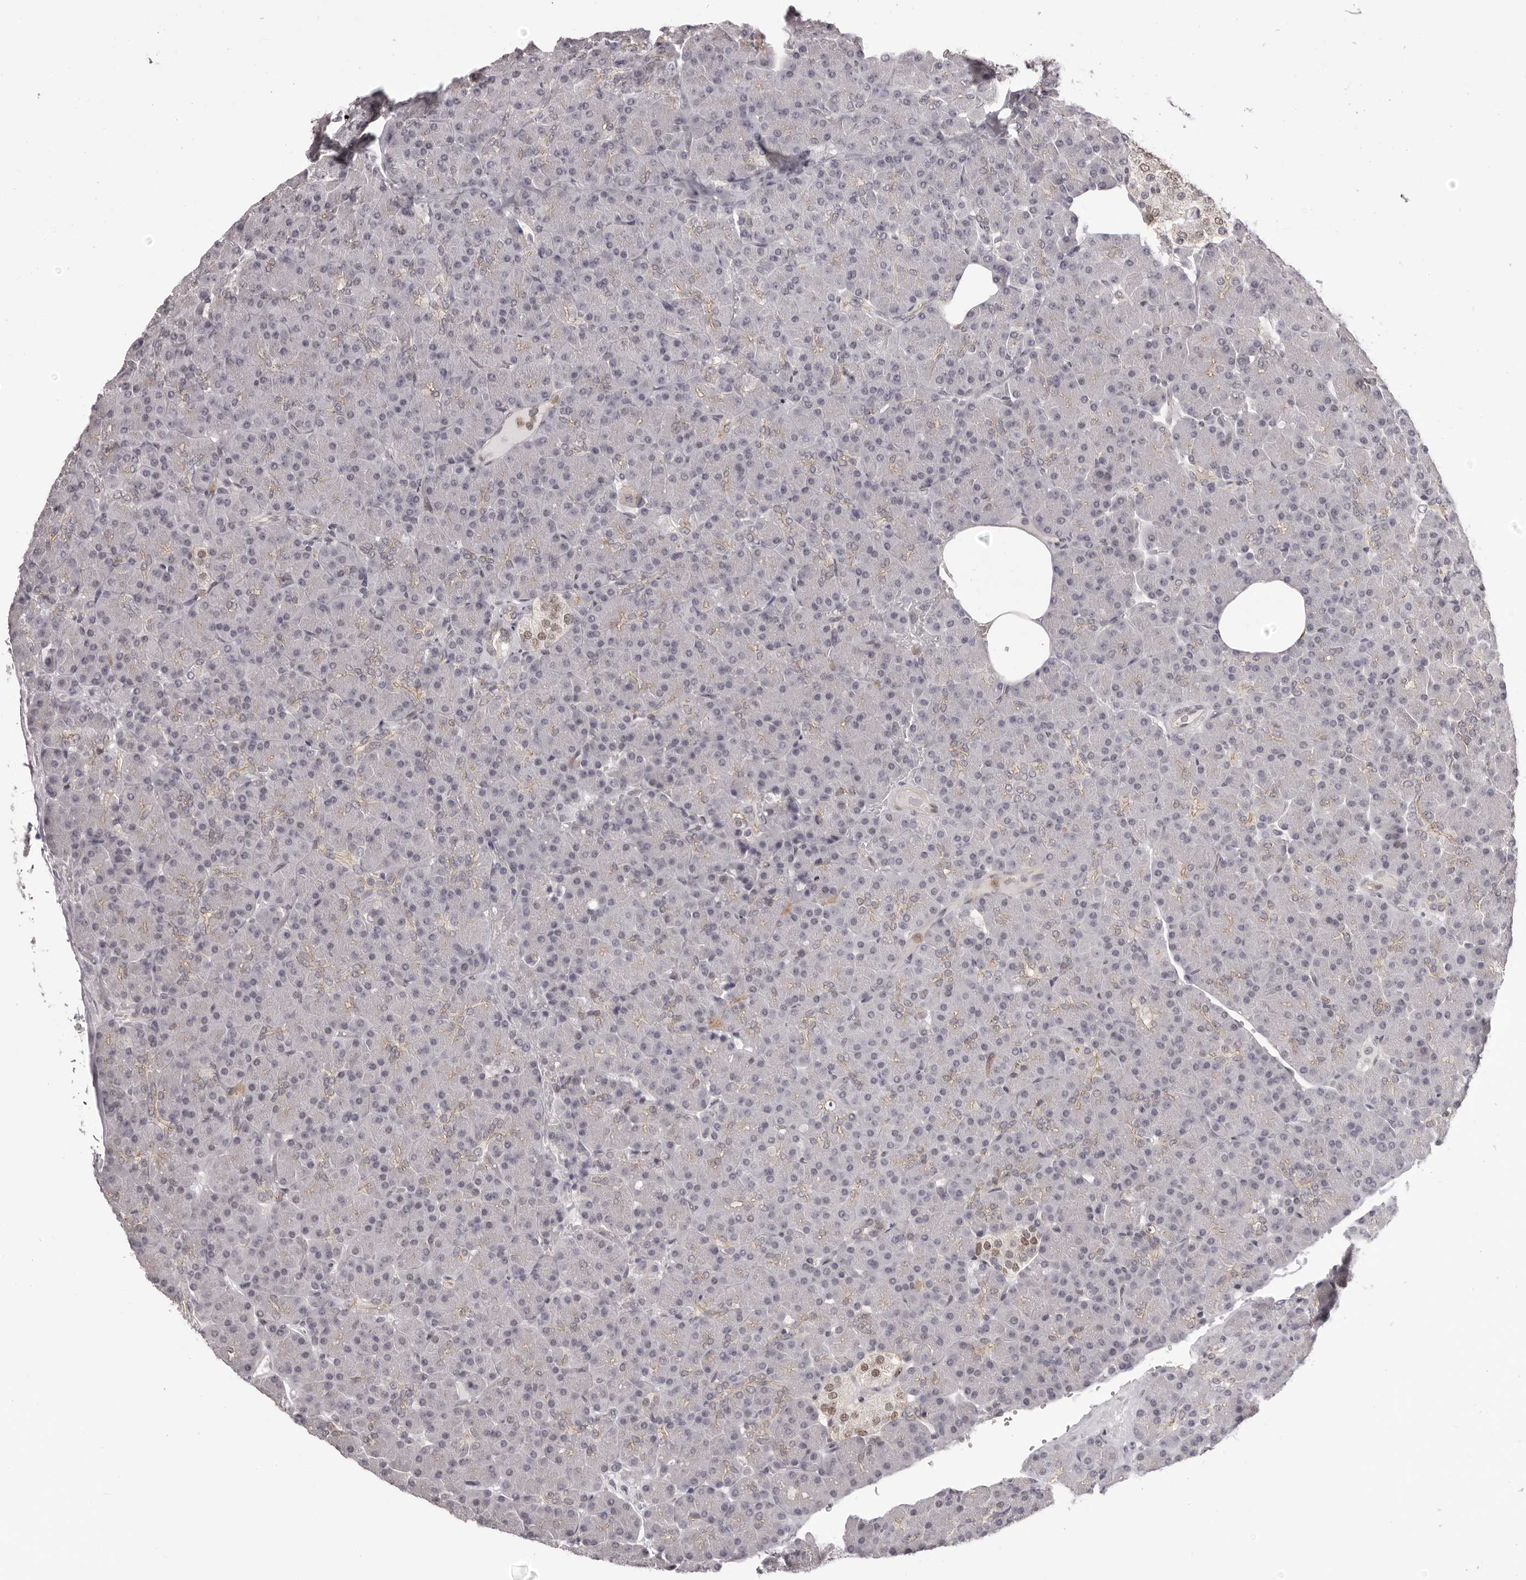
{"staining": {"intensity": "weak", "quantity": "<25%", "location": "cytoplasmic/membranous"}, "tissue": "pancreas", "cell_type": "Exocrine glandular cells", "image_type": "normal", "snomed": [{"axis": "morphology", "description": "Normal tissue, NOS"}, {"axis": "topography", "description": "Pancreas"}], "caption": "Exocrine glandular cells show no significant staining in benign pancreas.", "gene": "RNF2", "patient": {"sex": "female", "age": 43}}